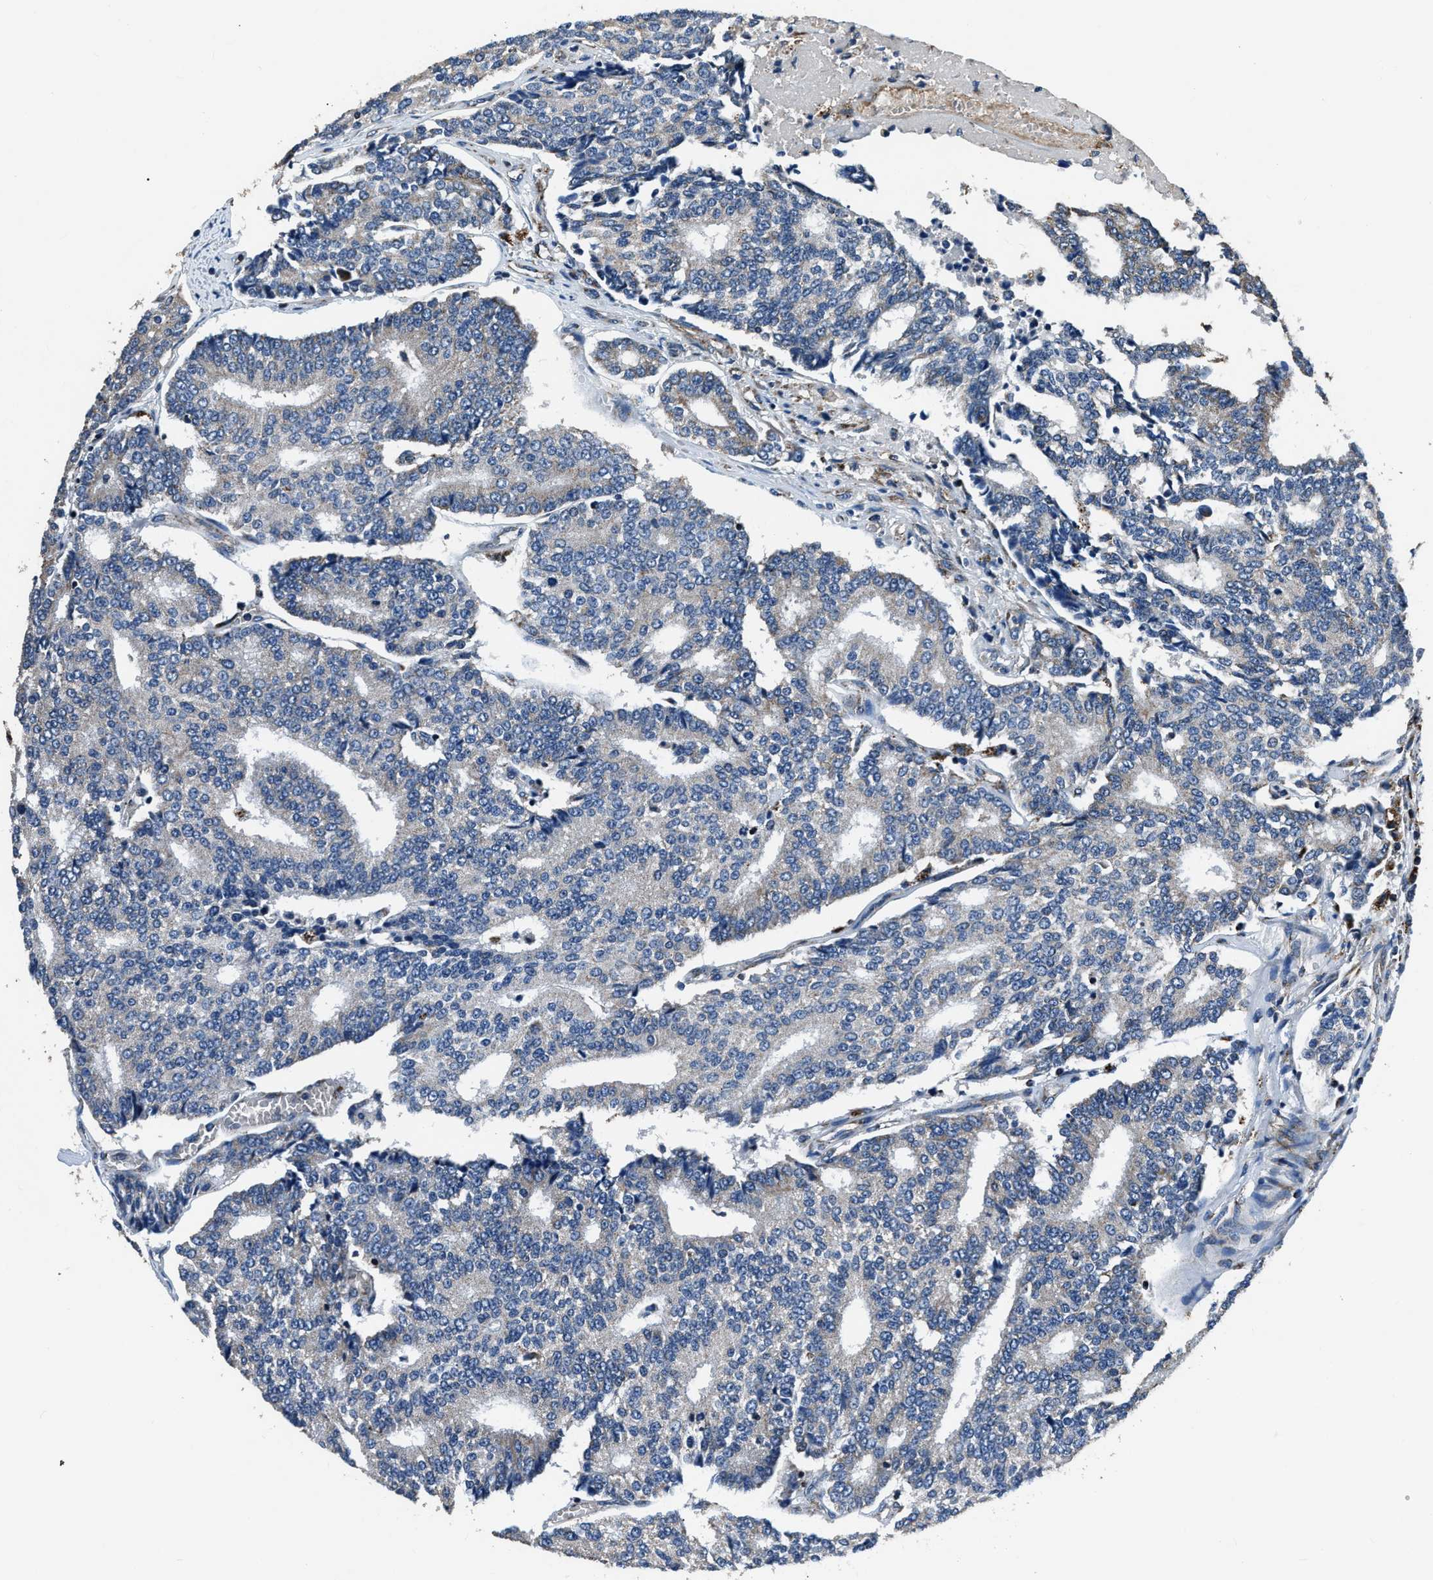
{"staining": {"intensity": "negative", "quantity": "none", "location": "none"}, "tissue": "prostate cancer", "cell_type": "Tumor cells", "image_type": "cancer", "snomed": [{"axis": "morphology", "description": "Adenocarcinoma, High grade"}, {"axis": "topography", "description": "Prostate"}], "caption": "Immunohistochemistry (IHC) photomicrograph of neoplastic tissue: high-grade adenocarcinoma (prostate) stained with DAB reveals no significant protein expression in tumor cells.", "gene": "OGDH", "patient": {"sex": "male", "age": 55}}